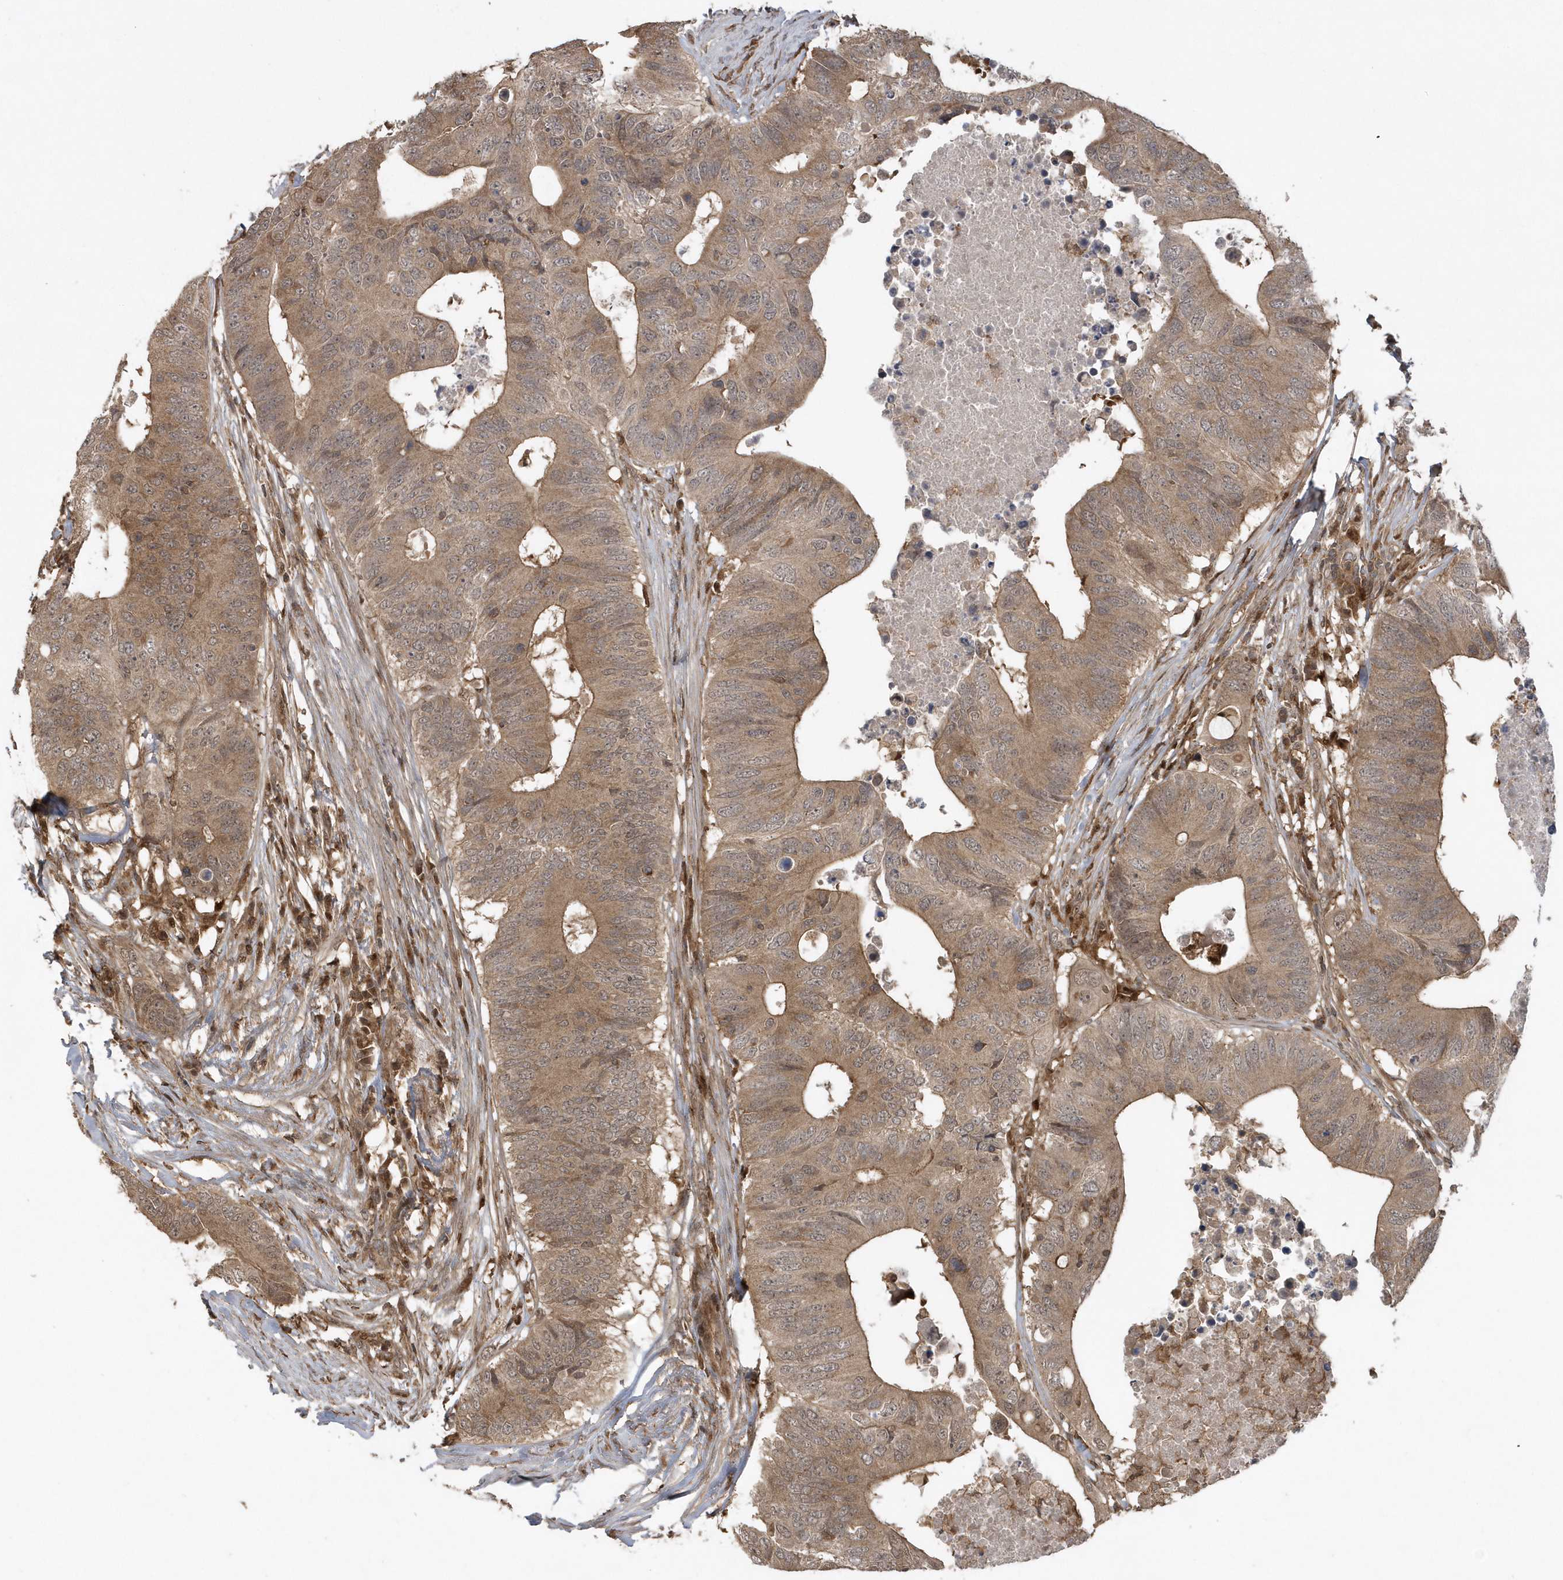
{"staining": {"intensity": "moderate", "quantity": ">75%", "location": "cytoplasmic/membranous"}, "tissue": "colorectal cancer", "cell_type": "Tumor cells", "image_type": "cancer", "snomed": [{"axis": "morphology", "description": "Adenocarcinoma, NOS"}, {"axis": "topography", "description": "Colon"}], "caption": "The immunohistochemical stain highlights moderate cytoplasmic/membranous staining in tumor cells of colorectal adenocarcinoma tissue.", "gene": "LACC1", "patient": {"sex": "male", "age": 71}}